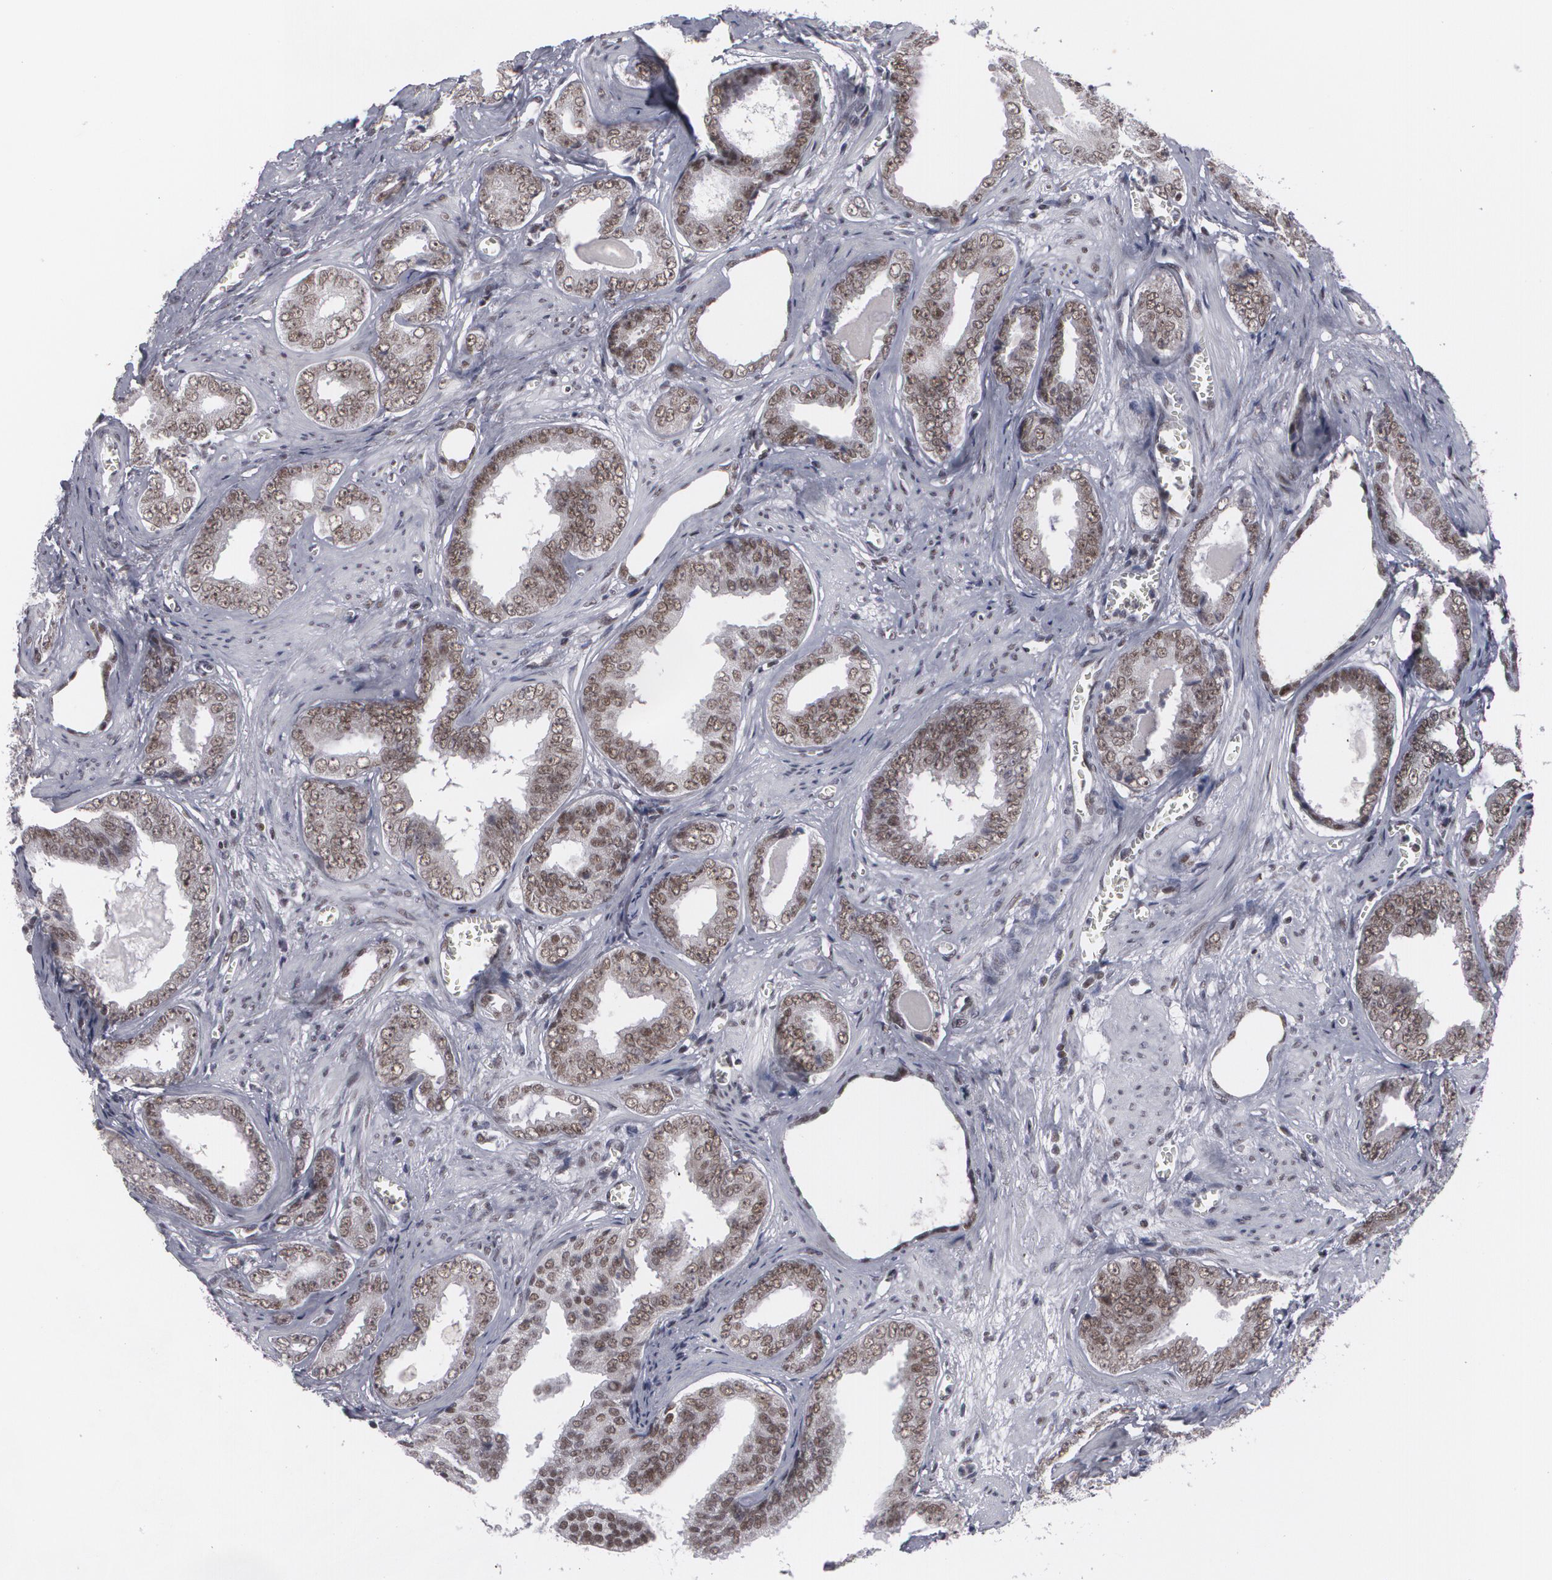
{"staining": {"intensity": "strong", "quantity": ">75%", "location": "nuclear"}, "tissue": "prostate cancer", "cell_type": "Tumor cells", "image_type": "cancer", "snomed": [{"axis": "morphology", "description": "Adenocarcinoma, Medium grade"}, {"axis": "topography", "description": "Prostate"}], "caption": "Adenocarcinoma (medium-grade) (prostate) stained for a protein (brown) shows strong nuclear positive staining in approximately >75% of tumor cells.", "gene": "MCL1", "patient": {"sex": "male", "age": 79}}